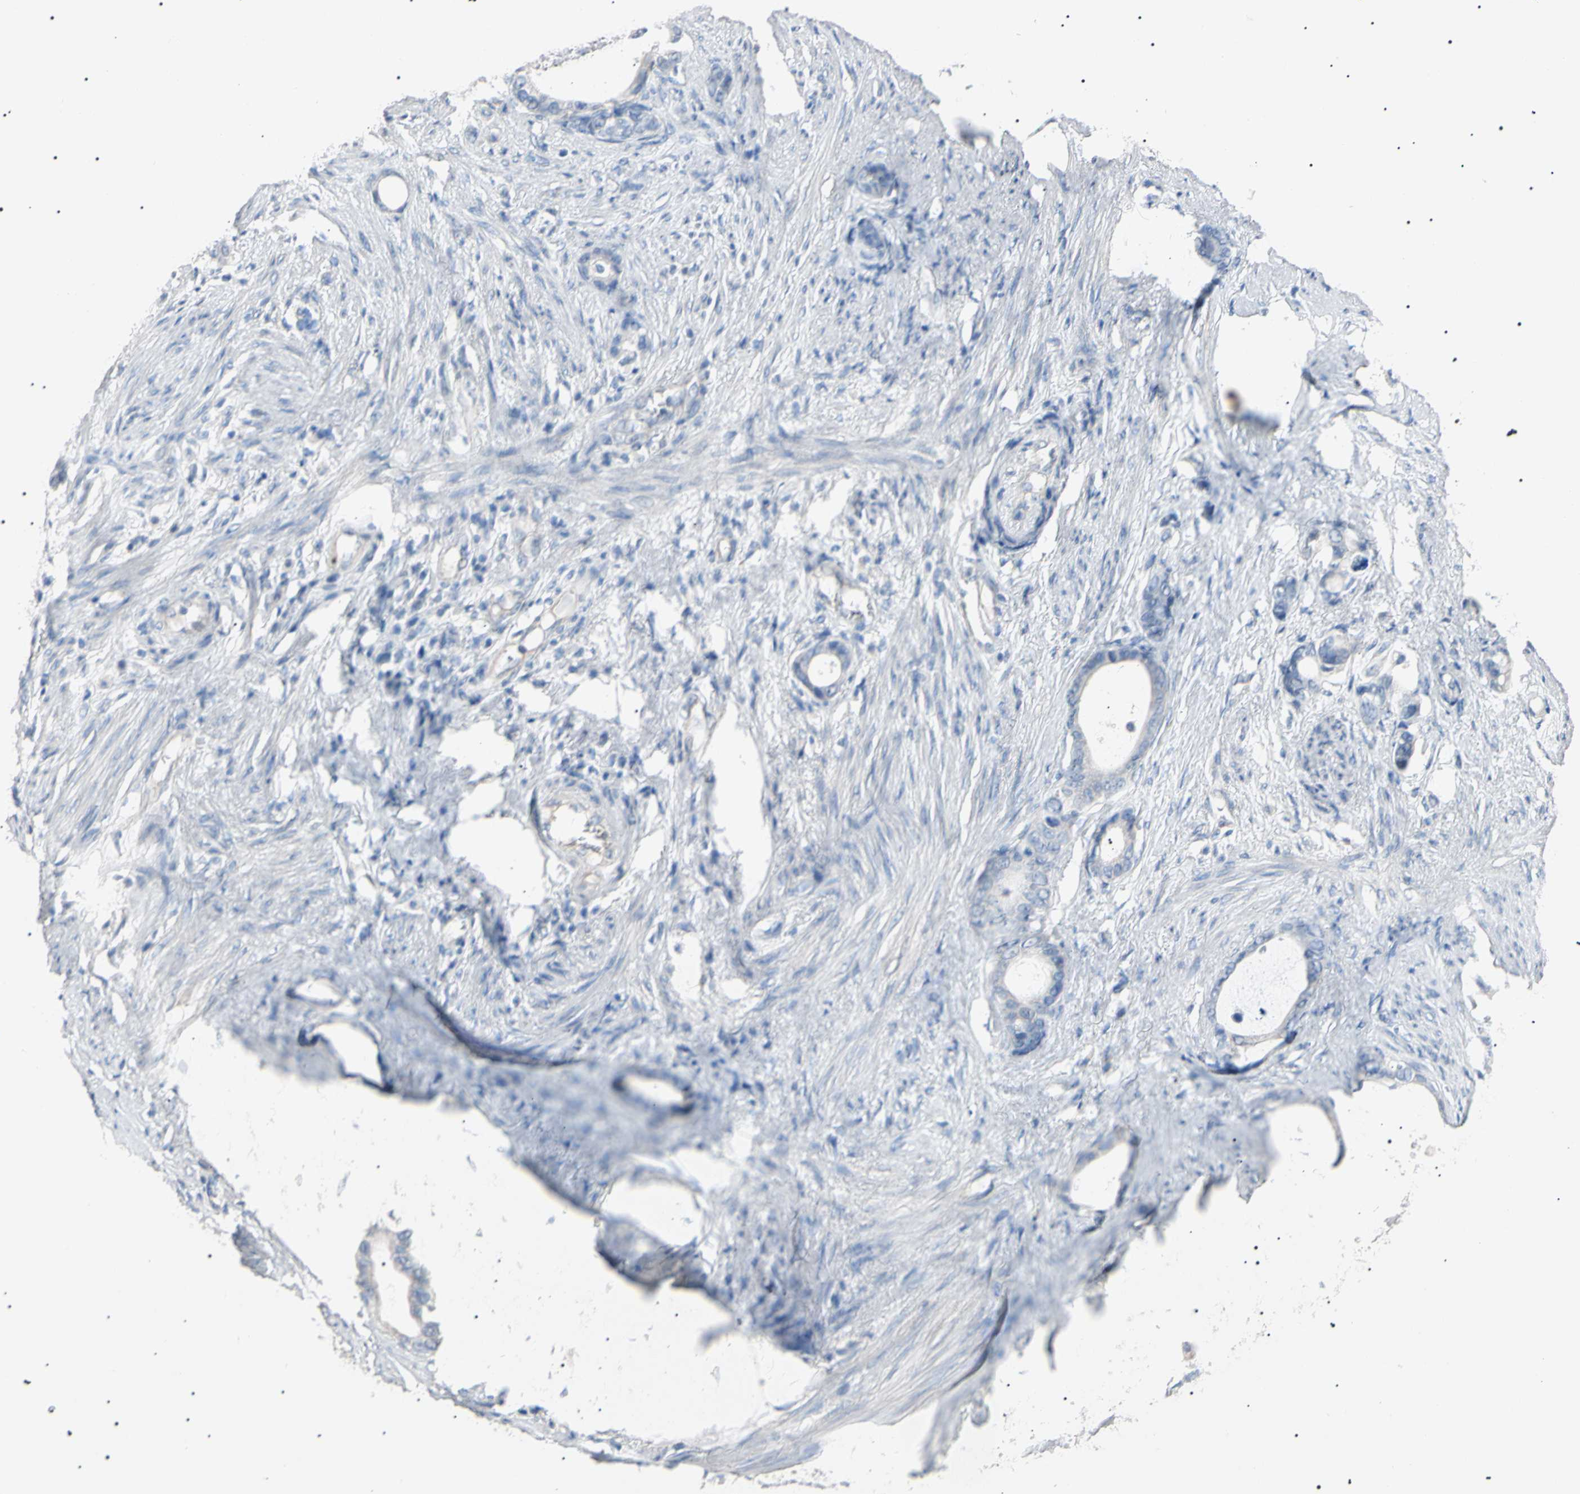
{"staining": {"intensity": "negative", "quantity": "none", "location": "none"}, "tissue": "stomach cancer", "cell_type": "Tumor cells", "image_type": "cancer", "snomed": [{"axis": "morphology", "description": "Adenocarcinoma, NOS"}, {"axis": "topography", "description": "Stomach"}], "caption": "Immunohistochemistry (IHC) of stomach cancer (adenocarcinoma) reveals no staining in tumor cells.", "gene": "CGB3", "patient": {"sex": "female", "age": 75}}